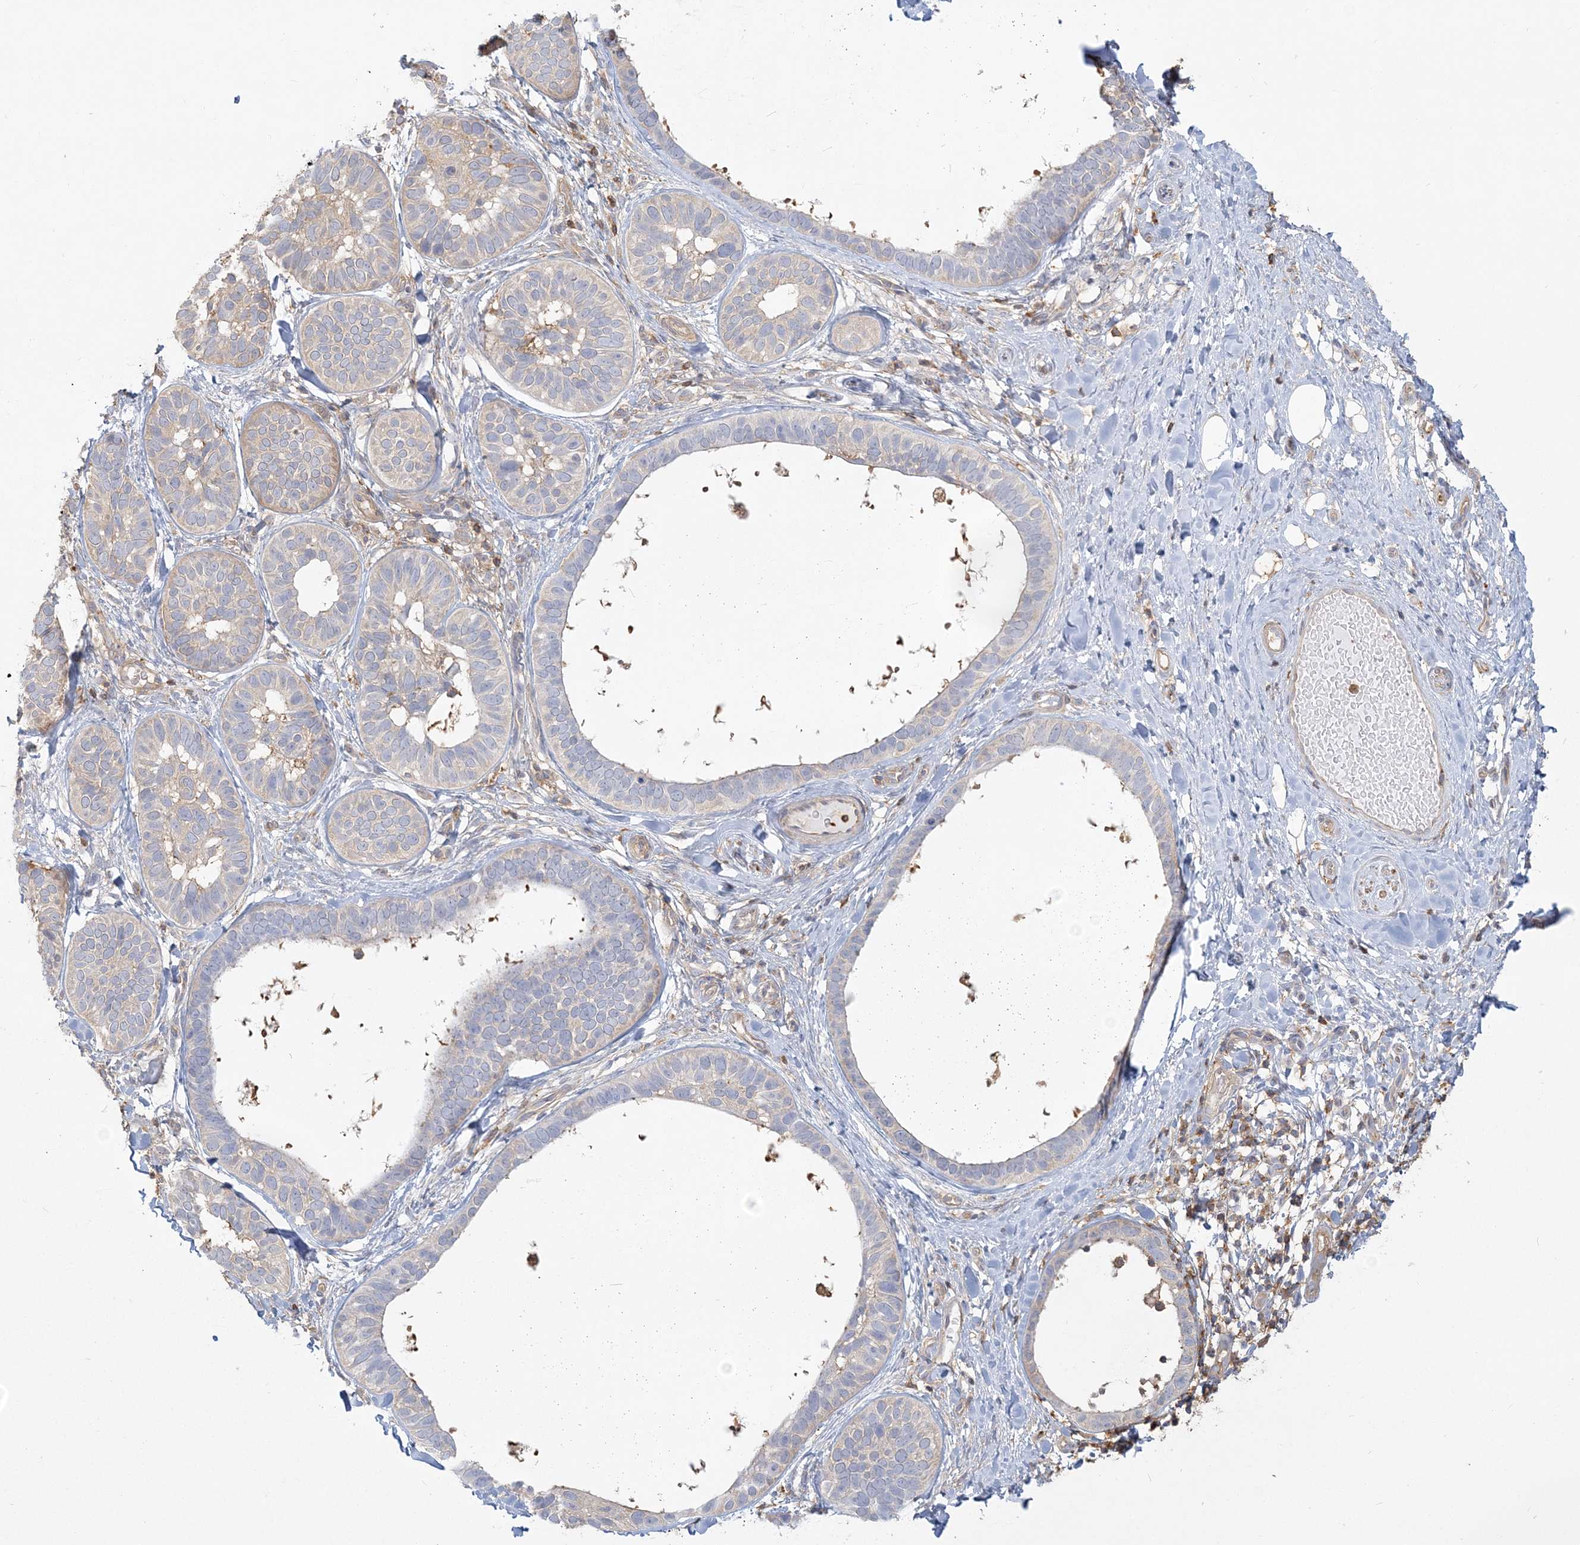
{"staining": {"intensity": "negative", "quantity": "none", "location": "none"}, "tissue": "skin cancer", "cell_type": "Tumor cells", "image_type": "cancer", "snomed": [{"axis": "morphology", "description": "Basal cell carcinoma"}, {"axis": "topography", "description": "Skin"}], "caption": "This is an IHC photomicrograph of human basal cell carcinoma (skin). There is no expression in tumor cells.", "gene": "ANKS1A", "patient": {"sex": "male", "age": 62}}